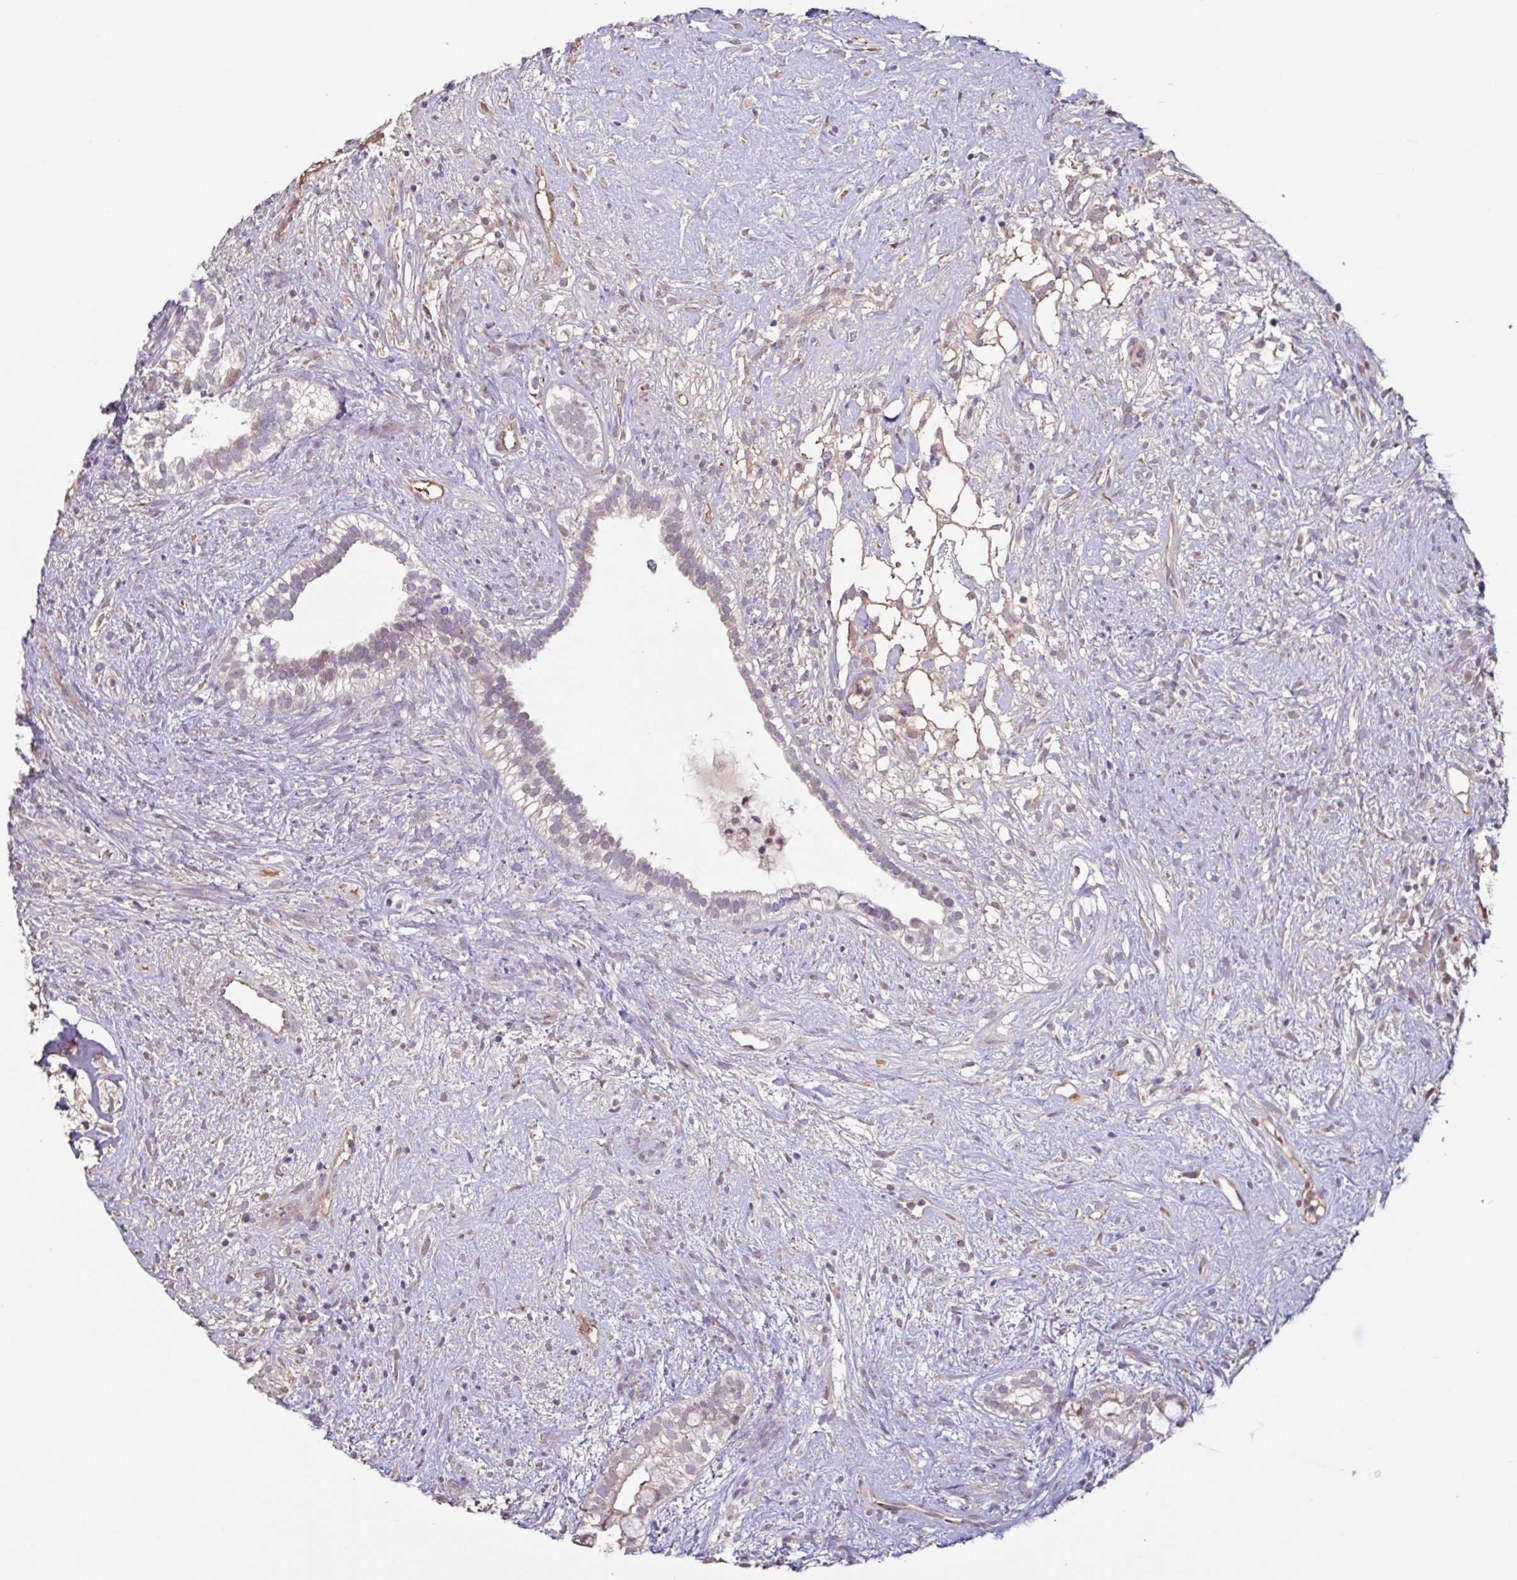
{"staining": {"intensity": "weak", "quantity": "<25%", "location": "cytoplasmic/membranous"}, "tissue": "testis cancer", "cell_type": "Tumor cells", "image_type": "cancer", "snomed": [{"axis": "morphology", "description": "Seminoma, NOS"}, {"axis": "morphology", "description": "Carcinoma, Embryonal, NOS"}, {"axis": "topography", "description": "Testis"}], "caption": "DAB (3,3'-diaminobenzidine) immunohistochemical staining of human seminoma (testis) shows no significant expression in tumor cells.", "gene": "TAF1D", "patient": {"sex": "male", "age": 41}}